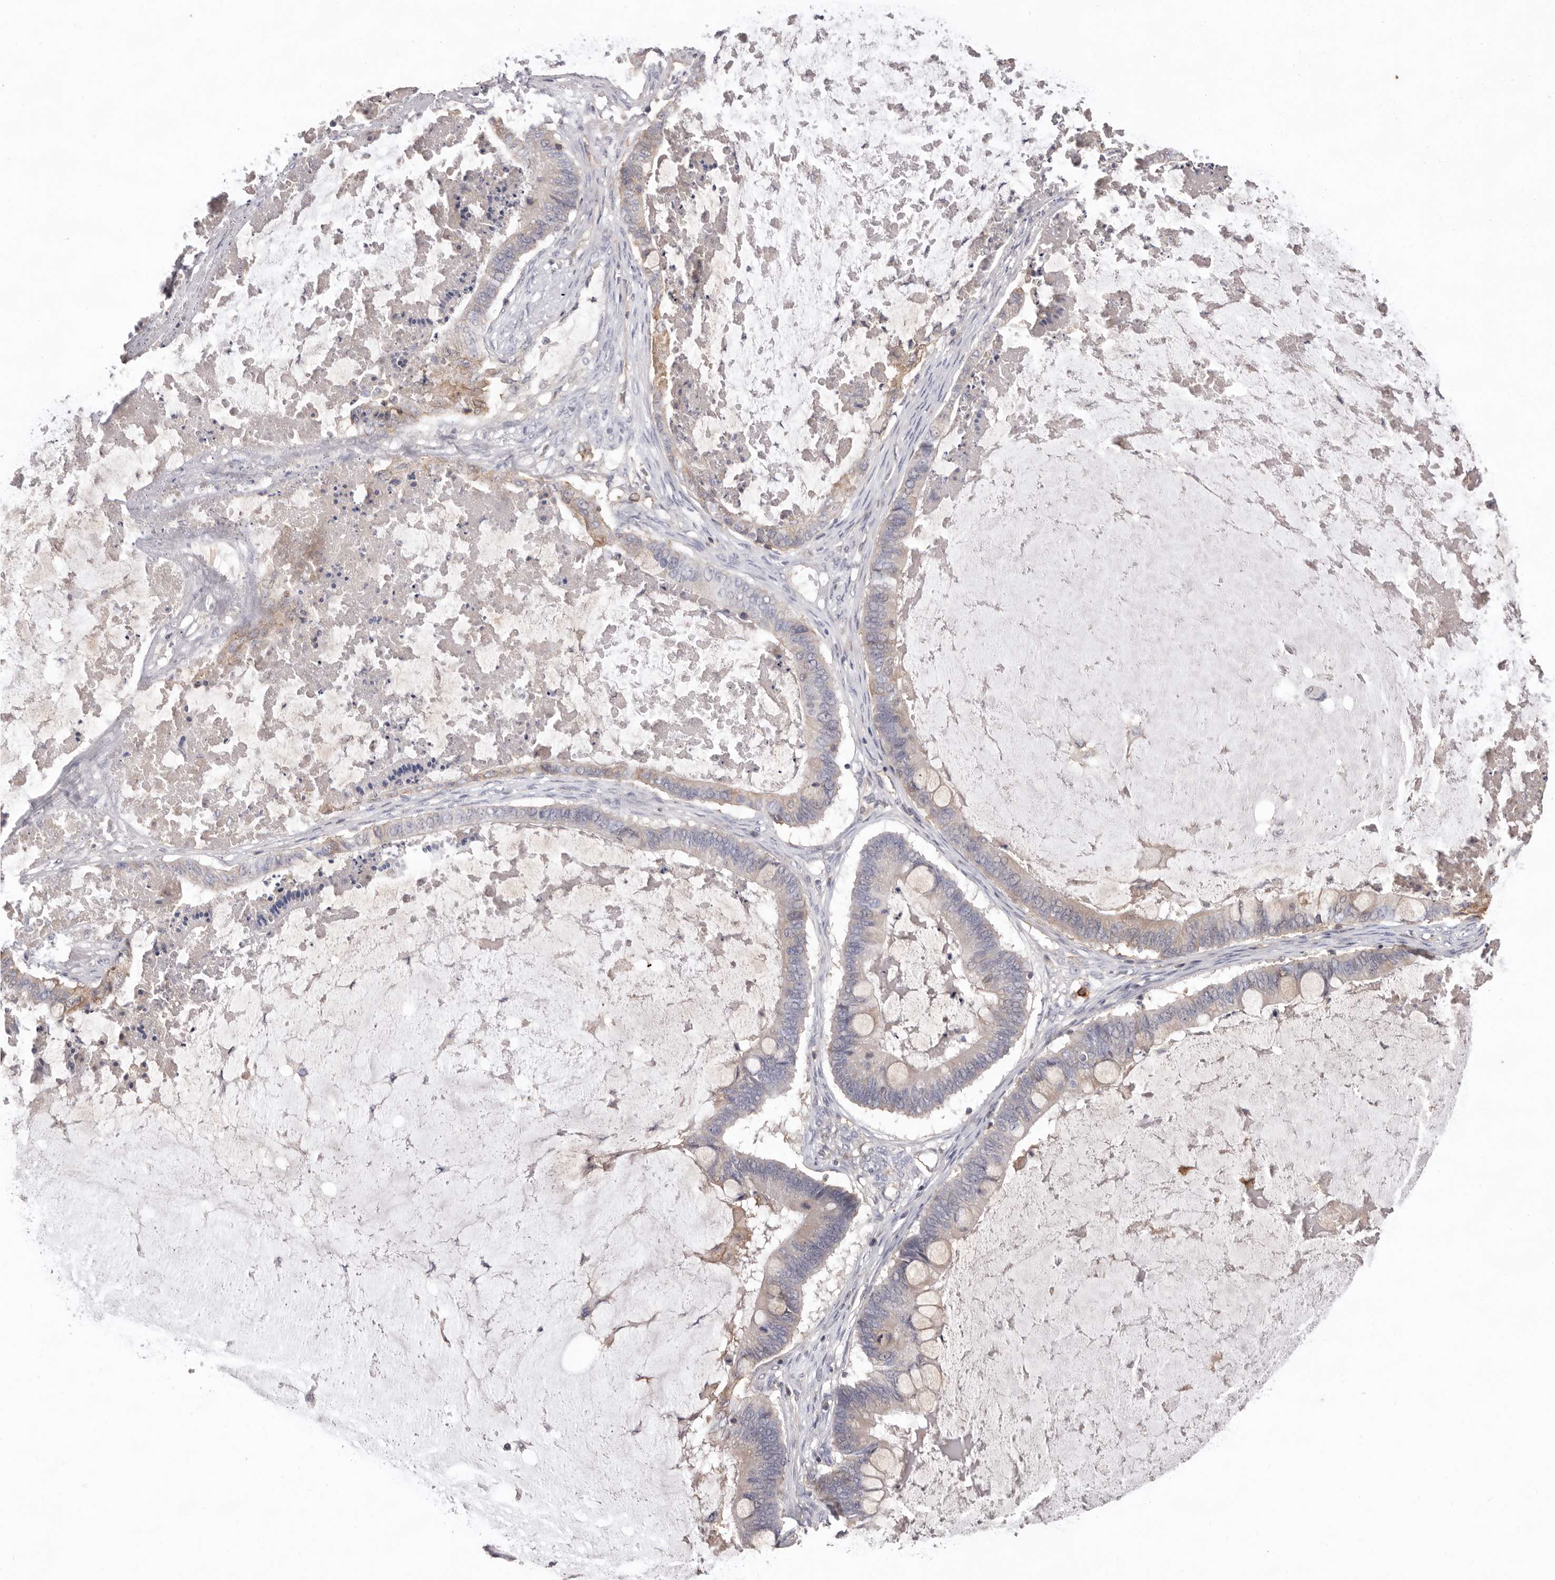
{"staining": {"intensity": "negative", "quantity": "none", "location": "none"}, "tissue": "ovarian cancer", "cell_type": "Tumor cells", "image_type": "cancer", "snomed": [{"axis": "morphology", "description": "Cystadenocarcinoma, mucinous, NOS"}, {"axis": "topography", "description": "Ovary"}], "caption": "IHC image of neoplastic tissue: human ovarian cancer stained with DAB displays no significant protein staining in tumor cells.", "gene": "MMACHC", "patient": {"sex": "female", "age": 61}}